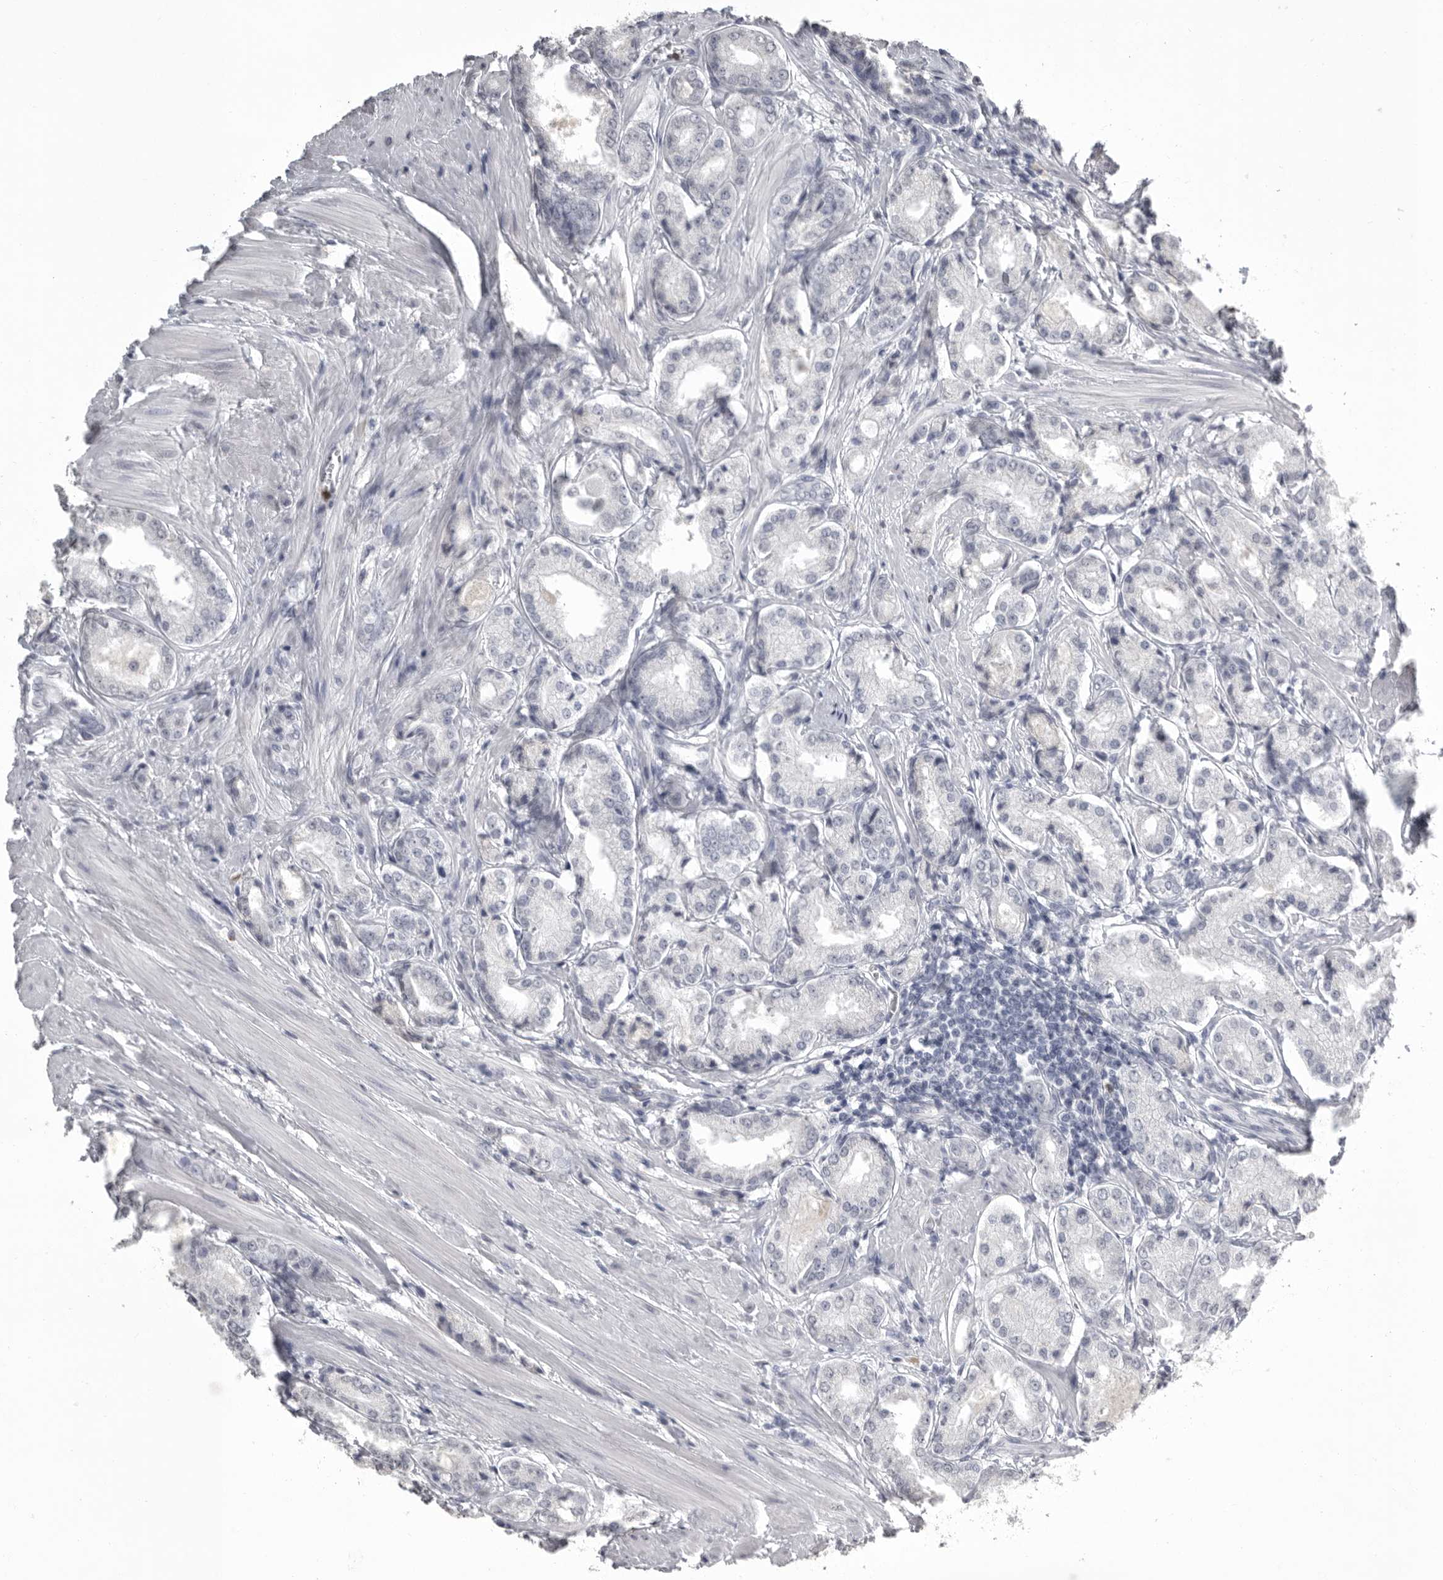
{"staining": {"intensity": "negative", "quantity": "none", "location": "none"}, "tissue": "prostate cancer", "cell_type": "Tumor cells", "image_type": "cancer", "snomed": [{"axis": "morphology", "description": "Adenocarcinoma, Low grade"}, {"axis": "topography", "description": "Prostate"}], "caption": "Immunohistochemistry (IHC) image of neoplastic tissue: prostate cancer stained with DAB (3,3'-diaminobenzidine) shows no significant protein expression in tumor cells.", "gene": "GNLY", "patient": {"sex": "male", "age": 62}}